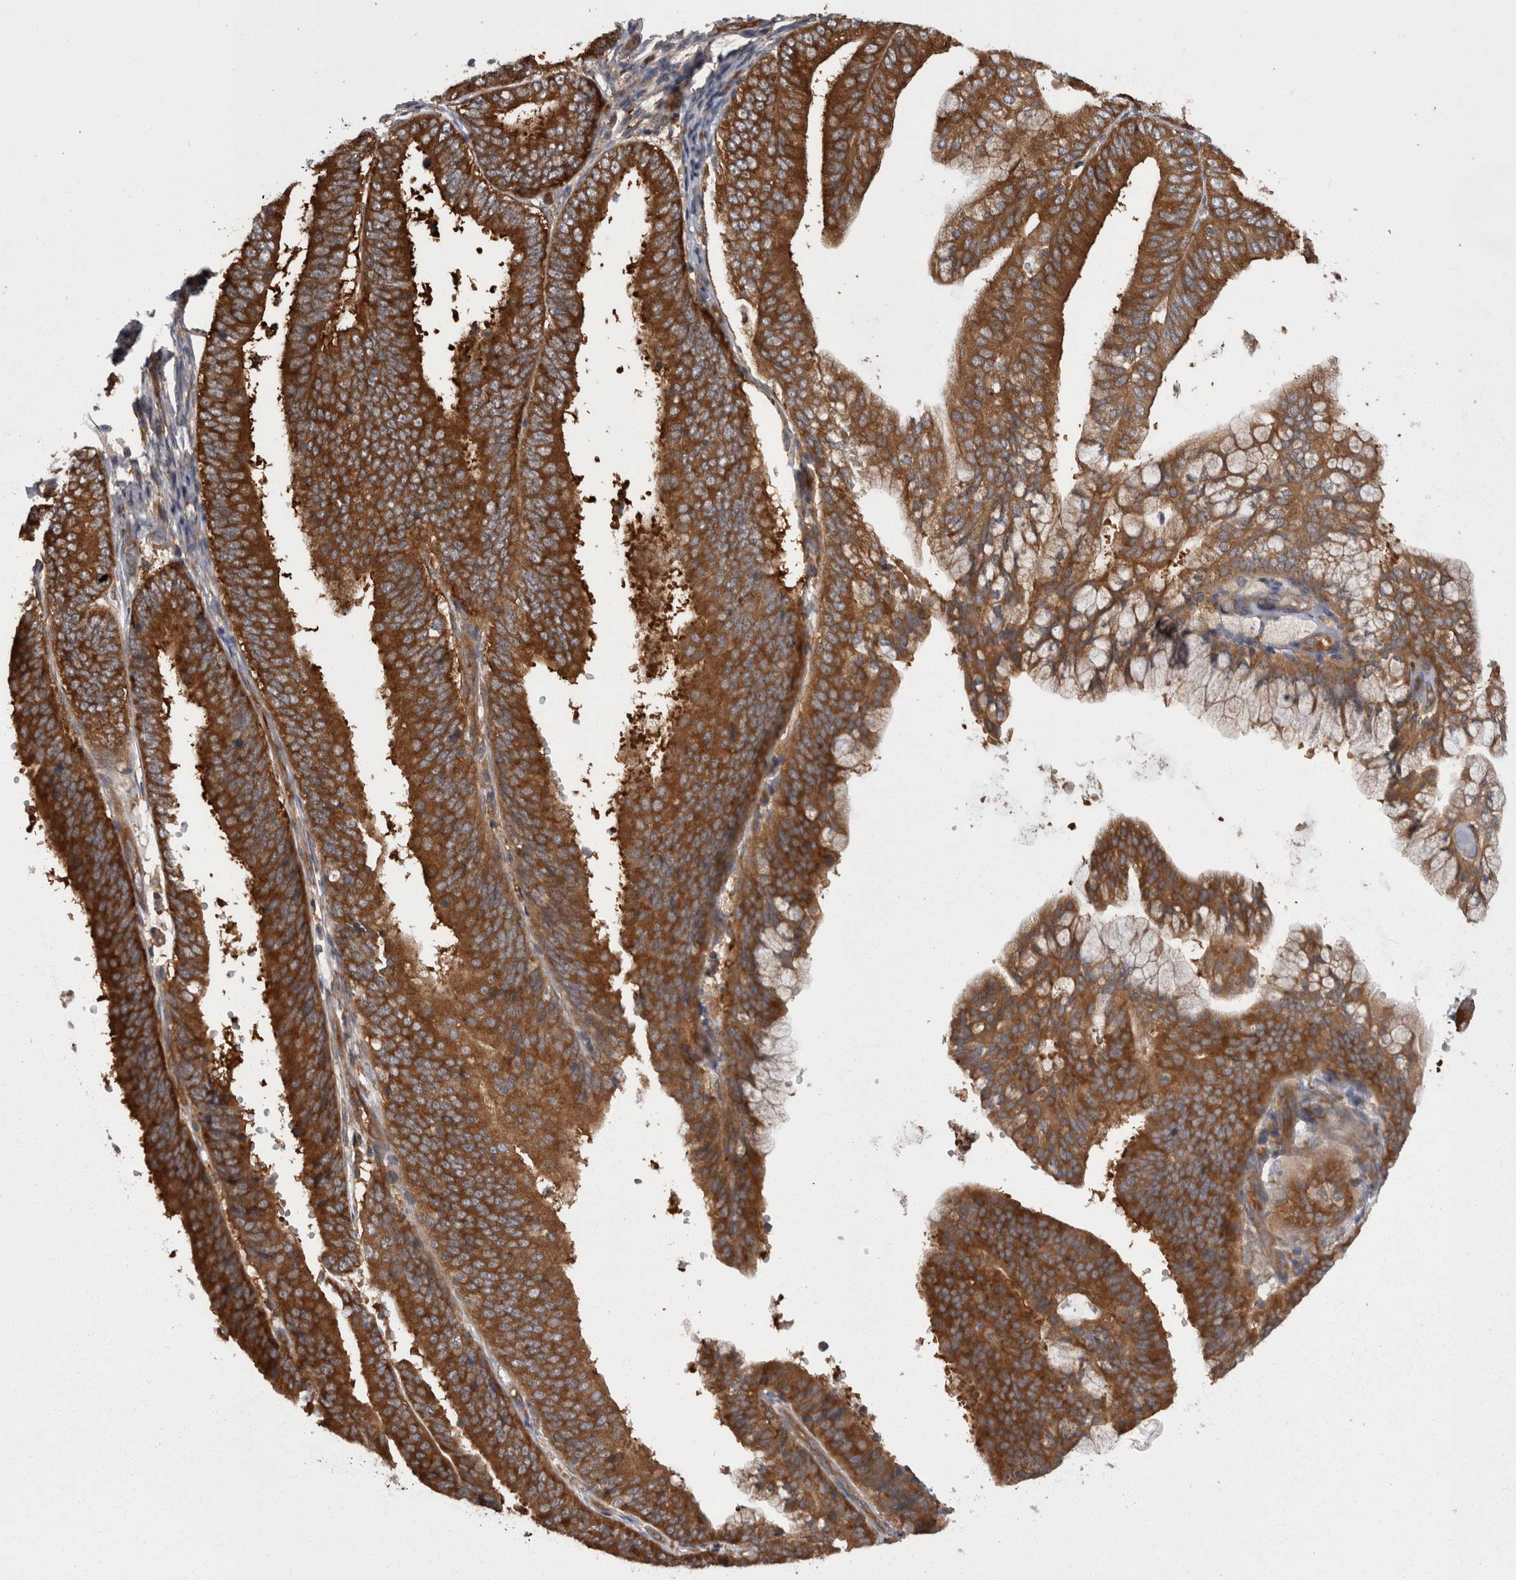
{"staining": {"intensity": "strong", "quantity": ">75%", "location": "cytoplasmic/membranous"}, "tissue": "endometrial cancer", "cell_type": "Tumor cells", "image_type": "cancer", "snomed": [{"axis": "morphology", "description": "Adenocarcinoma, NOS"}, {"axis": "topography", "description": "Endometrium"}], "caption": "IHC histopathology image of neoplastic tissue: endometrial adenocarcinoma stained using IHC displays high levels of strong protein expression localized specifically in the cytoplasmic/membranous of tumor cells, appearing as a cytoplasmic/membranous brown color.", "gene": "SMCR8", "patient": {"sex": "female", "age": 63}}